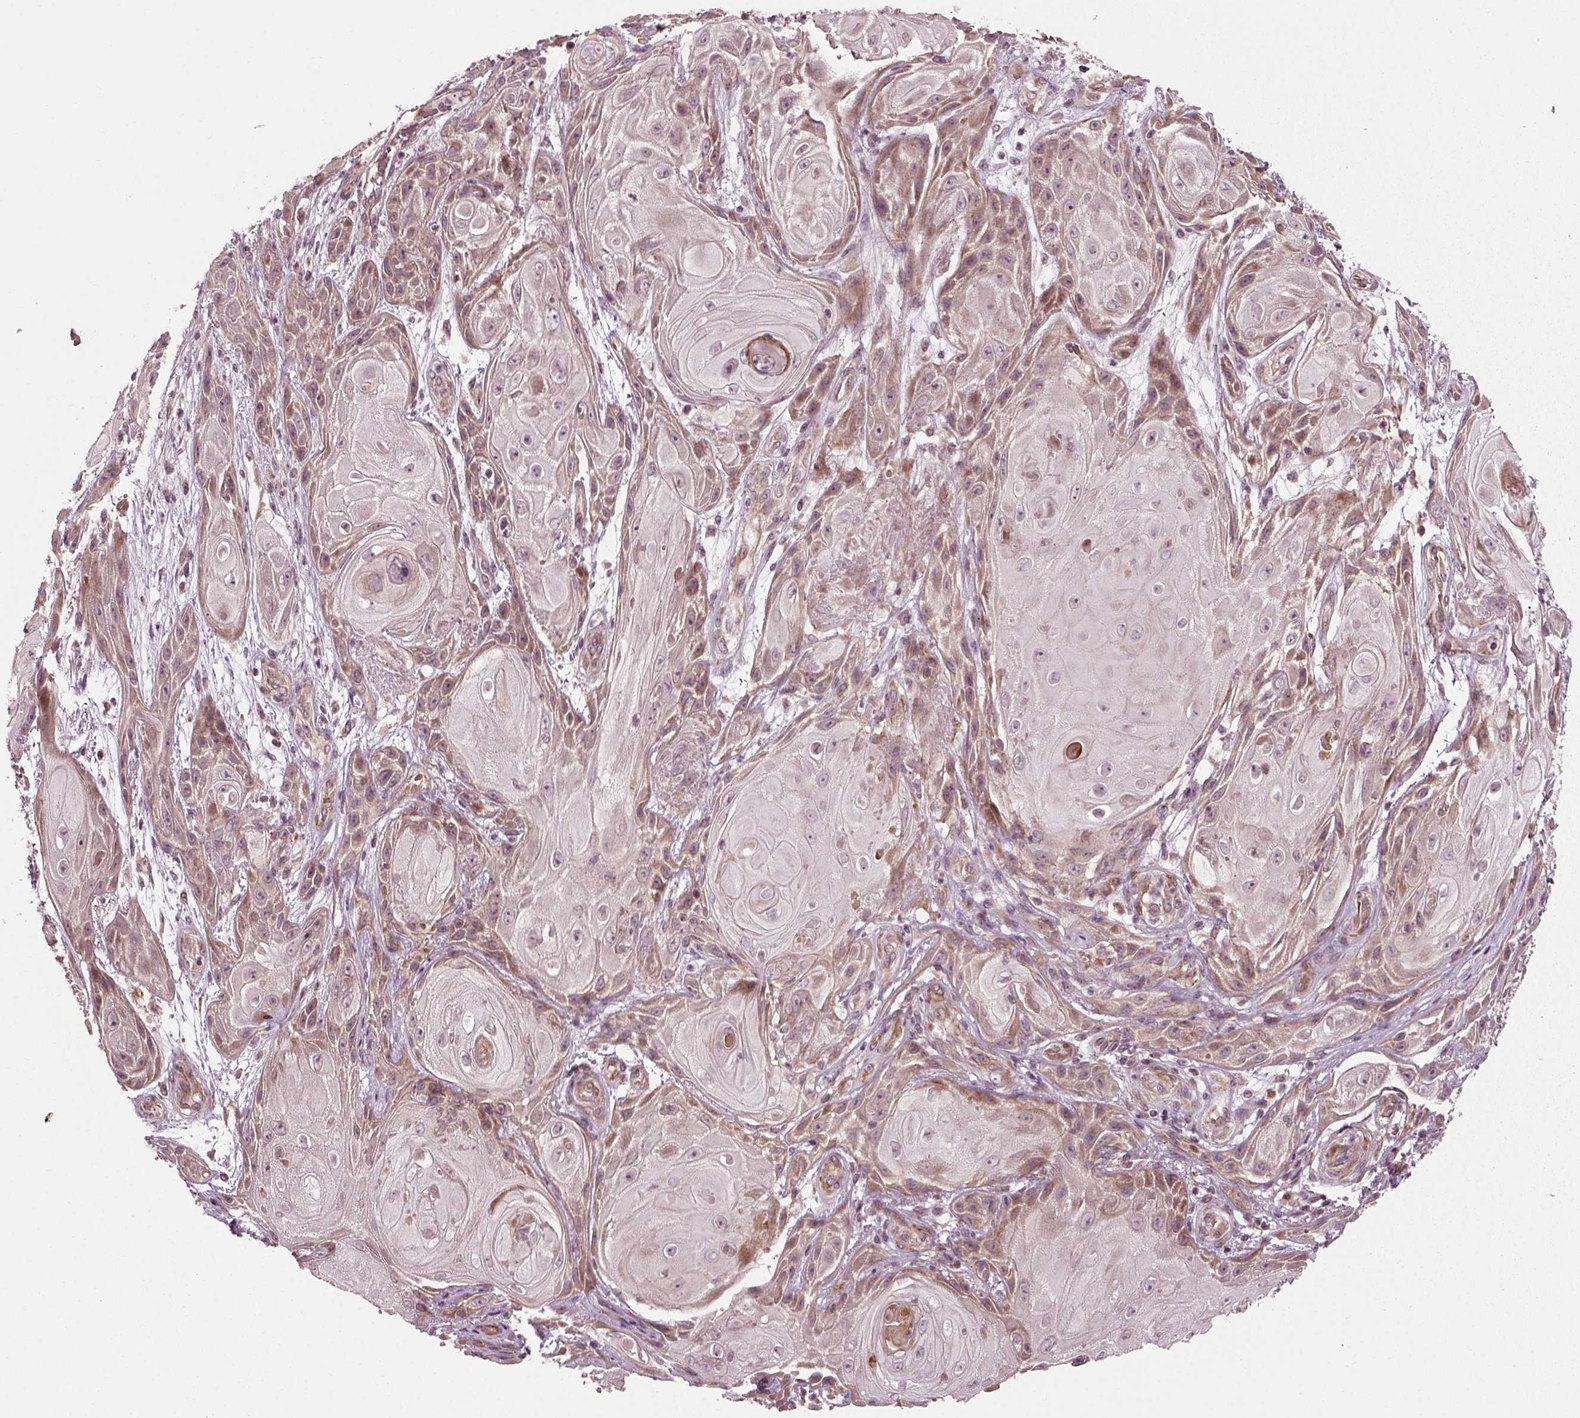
{"staining": {"intensity": "moderate", "quantity": "<25%", "location": "cytoplasmic/membranous"}, "tissue": "skin cancer", "cell_type": "Tumor cells", "image_type": "cancer", "snomed": [{"axis": "morphology", "description": "Squamous cell carcinoma, NOS"}, {"axis": "topography", "description": "Skin"}], "caption": "The immunohistochemical stain highlights moderate cytoplasmic/membranous staining in tumor cells of skin squamous cell carcinoma tissue. Using DAB (3,3'-diaminobenzidine) (brown) and hematoxylin (blue) stains, captured at high magnification using brightfield microscopy.", "gene": "PLCD3", "patient": {"sex": "male", "age": 62}}